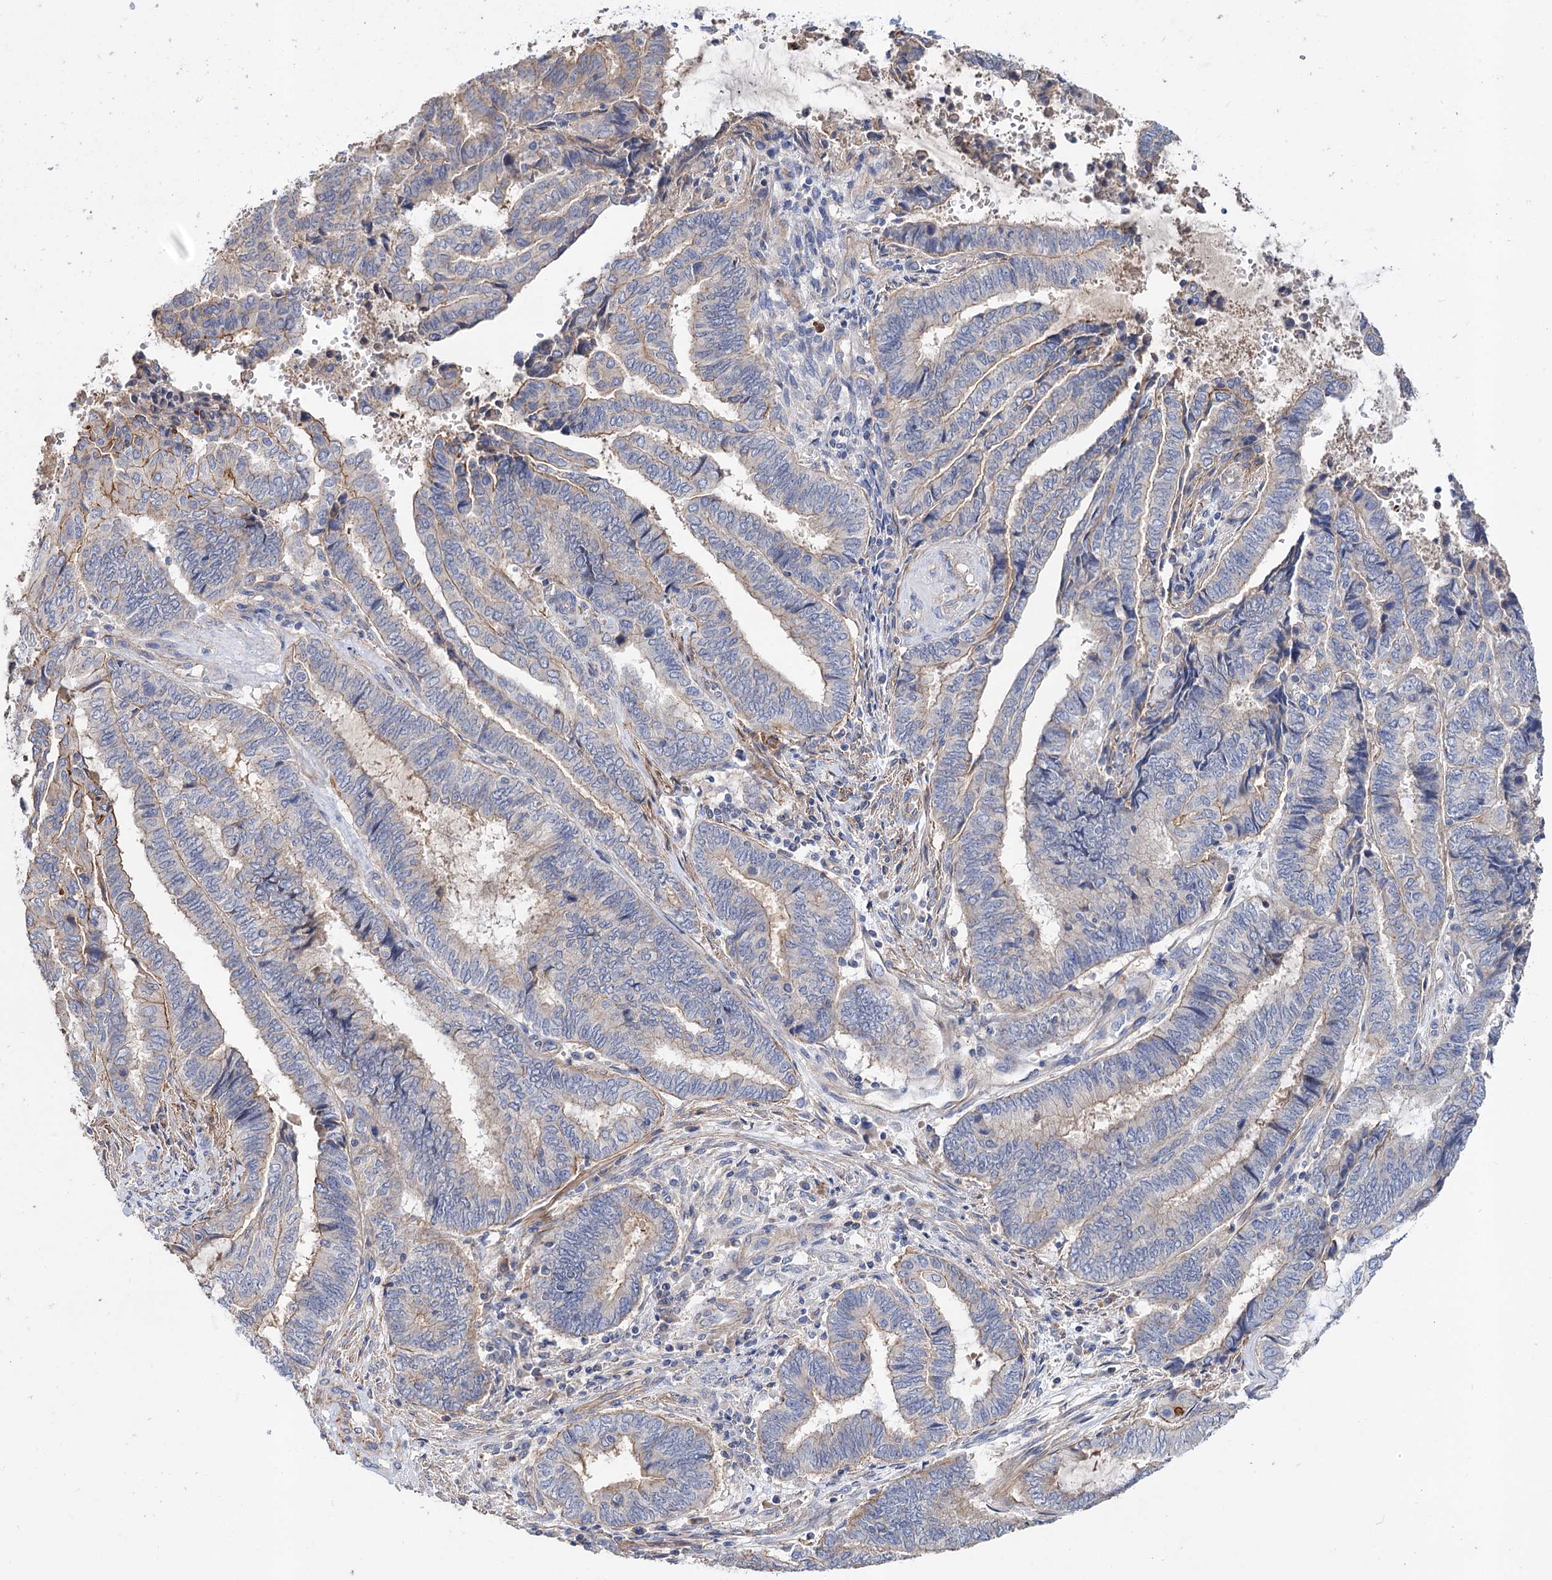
{"staining": {"intensity": "weak", "quantity": "25%-75%", "location": "cytoplasmic/membranous"}, "tissue": "endometrial cancer", "cell_type": "Tumor cells", "image_type": "cancer", "snomed": [{"axis": "morphology", "description": "Adenocarcinoma, NOS"}, {"axis": "topography", "description": "Uterus"}, {"axis": "topography", "description": "Endometrium"}], "caption": "This is an image of IHC staining of adenocarcinoma (endometrial), which shows weak staining in the cytoplasmic/membranous of tumor cells.", "gene": "NUDCD2", "patient": {"sex": "female", "age": 70}}